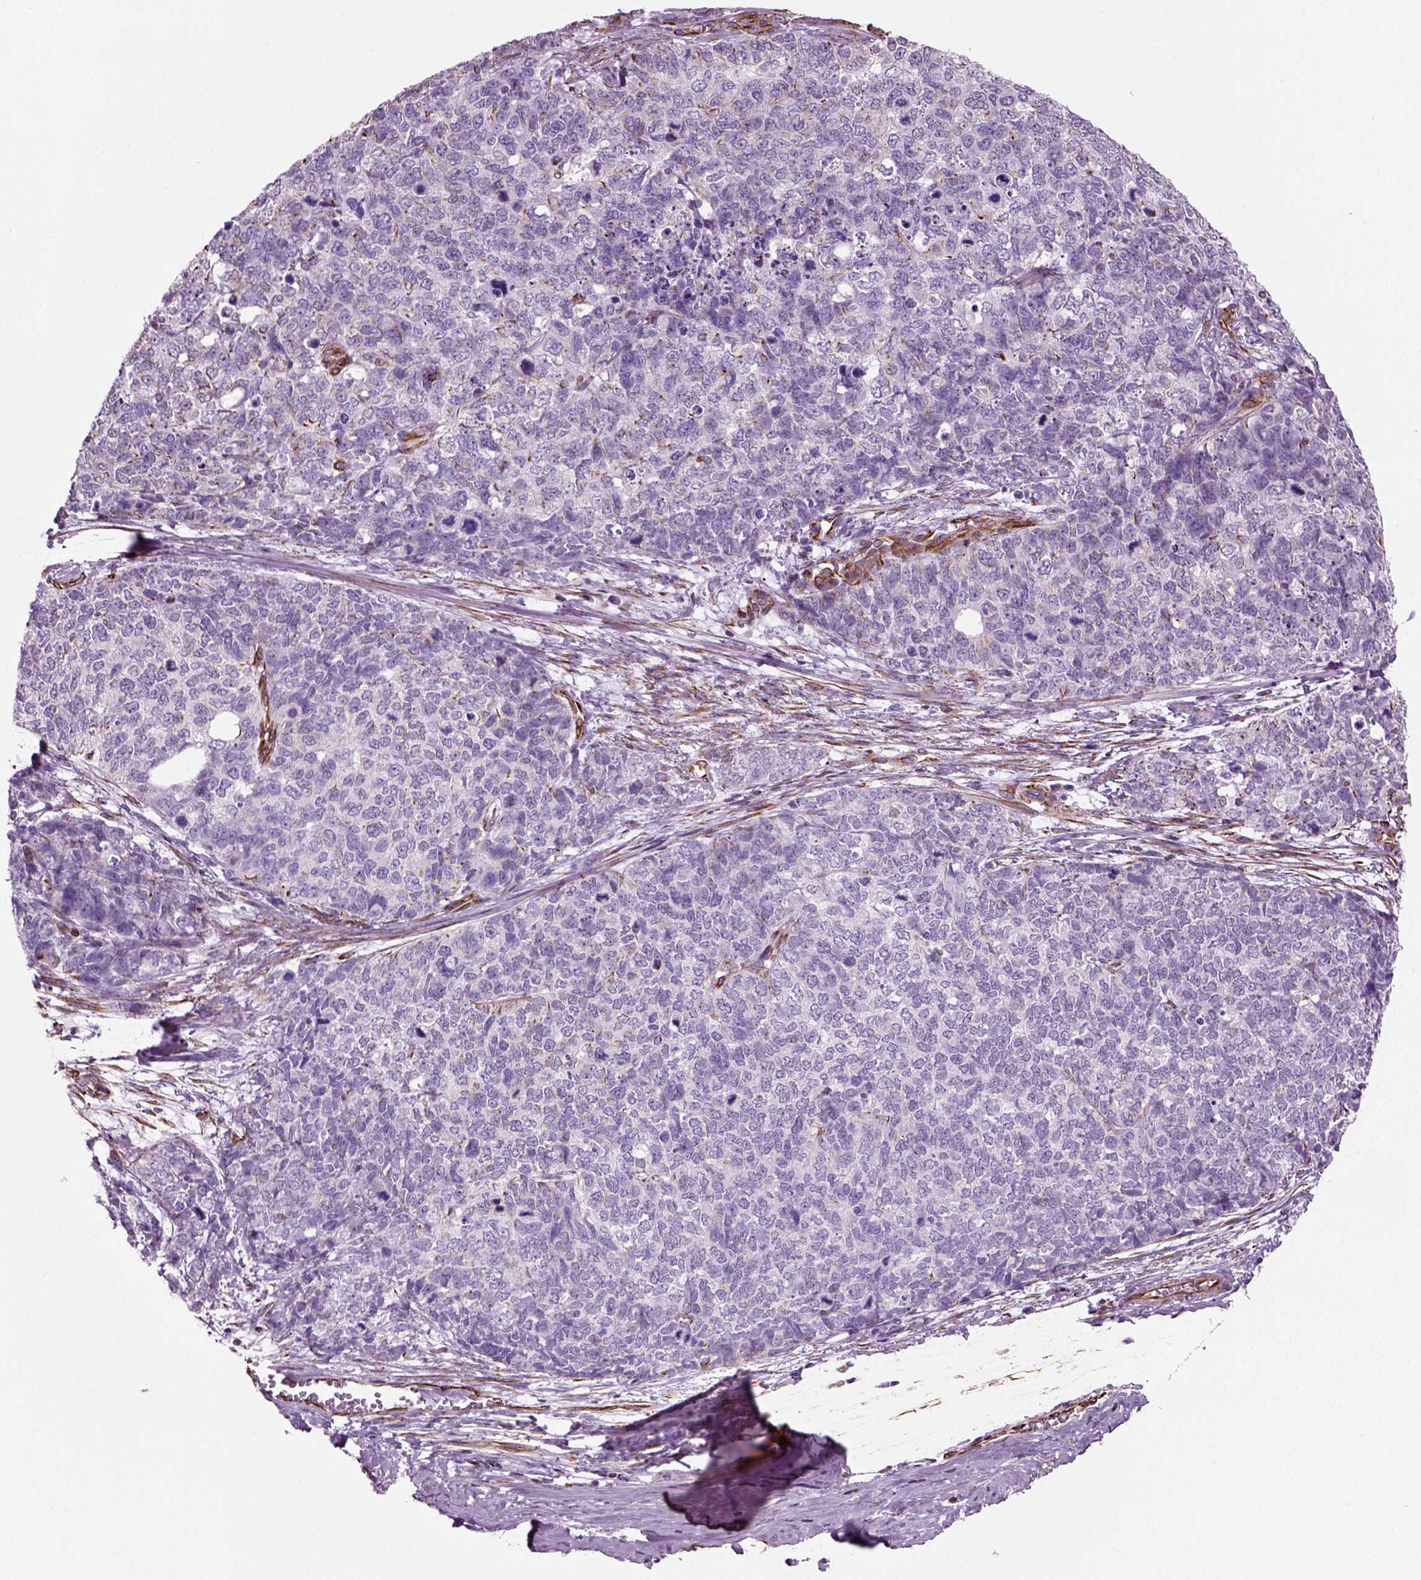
{"staining": {"intensity": "negative", "quantity": "none", "location": "none"}, "tissue": "cervical cancer", "cell_type": "Tumor cells", "image_type": "cancer", "snomed": [{"axis": "morphology", "description": "Squamous cell carcinoma, NOS"}, {"axis": "topography", "description": "Cervix"}], "caption": "The image exhibits no significant positivity in tumor cells of squamous cell carcinoma (cervical).", "gene": "ACER3", "patient": {"sex": "female", "age": 63}}